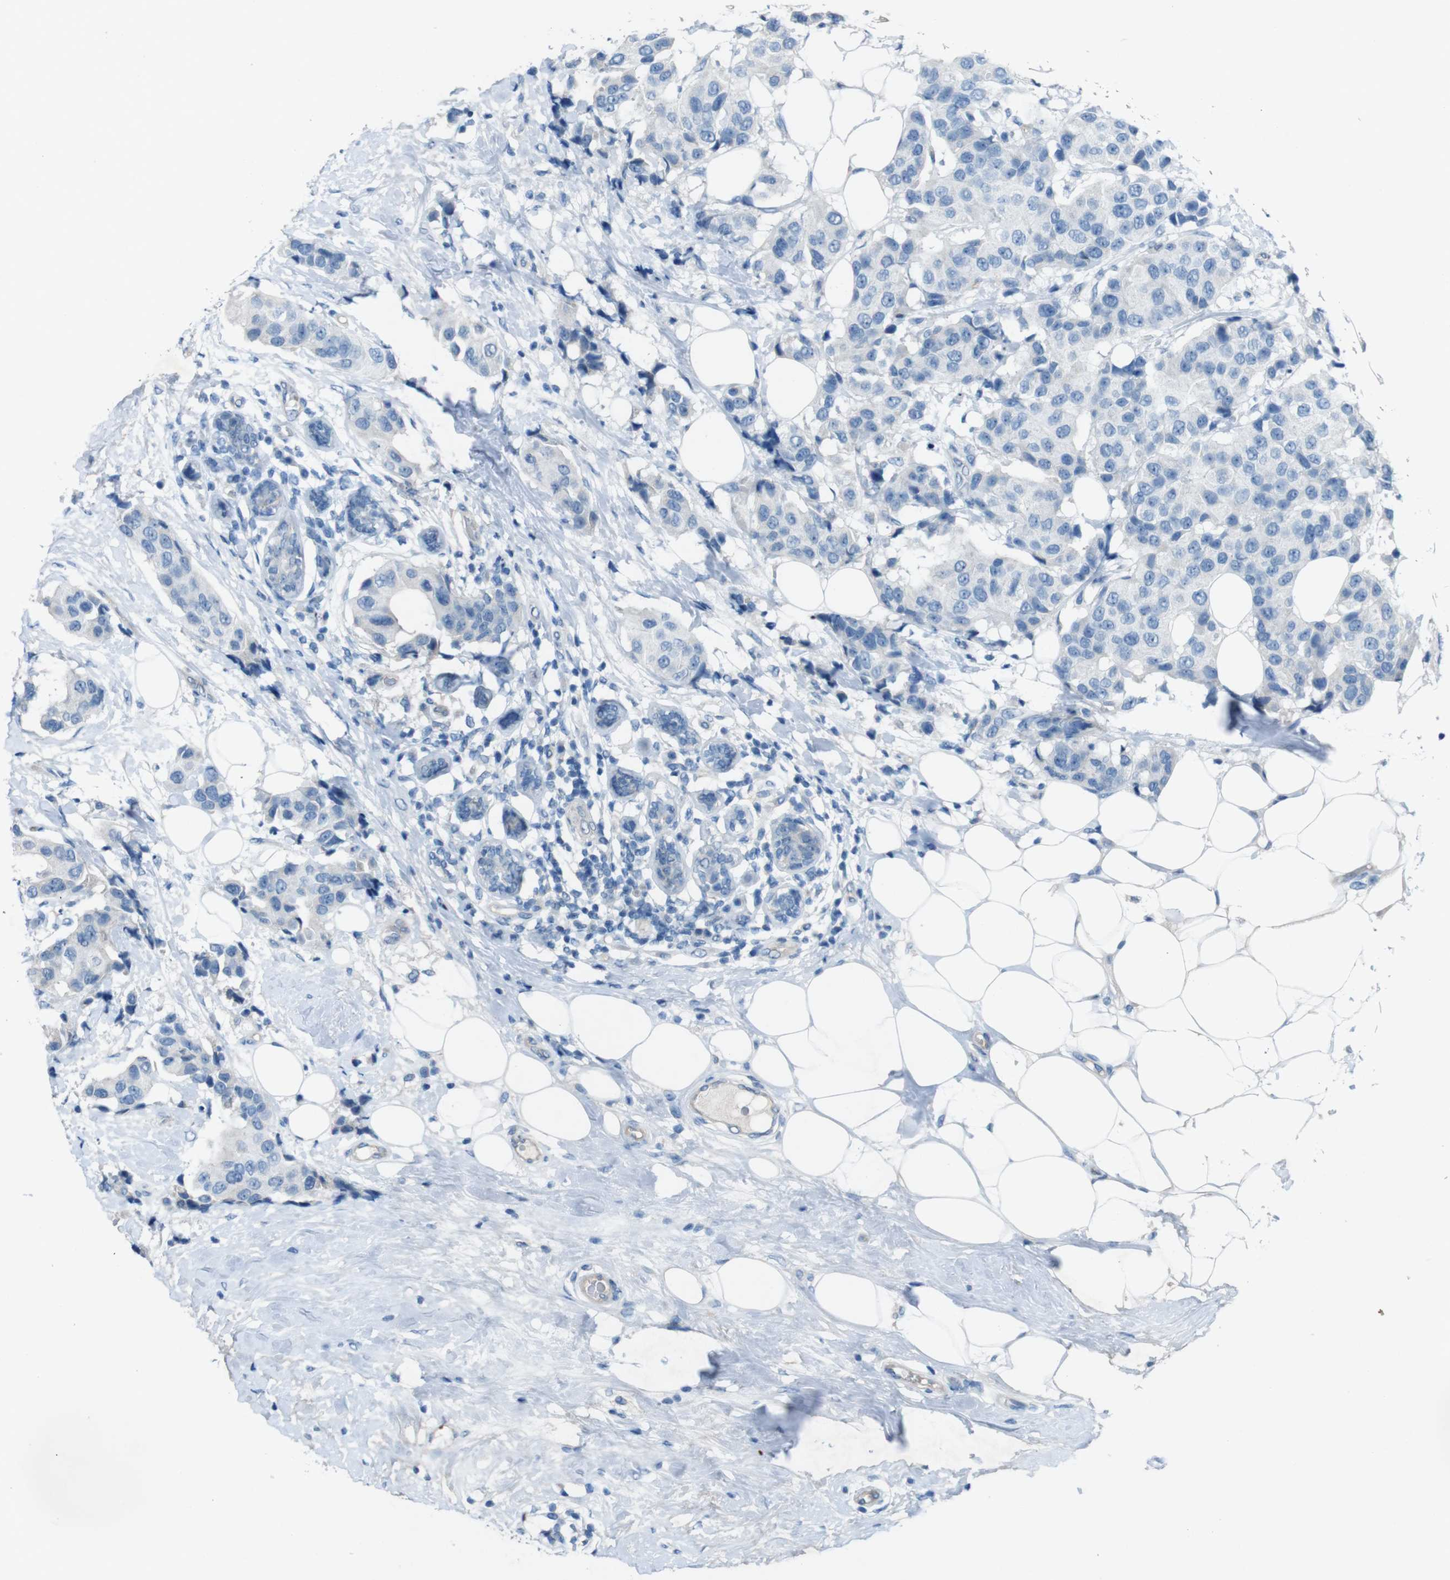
{"staining": {"intensity": "negative", "quantity": "none", "location": "none"}, "tissue": "breast cancer", "cell_type": "Tumor cells", "image_type": "cancer", "snomed": [{"axis": "morphology", "description": "Normal tissue, NOS"}, {"axis": "morphology", "description": "Duct carcinoma"}, {"axis": "topography", "description": "Breast"}], "caption": "Breast infiltrating ductal carcinoma was stained to show a protein in brown. There is no significant expression in tumor cells.", "gene": "PVR", "patient": {"sex": "female", "age": 39}}